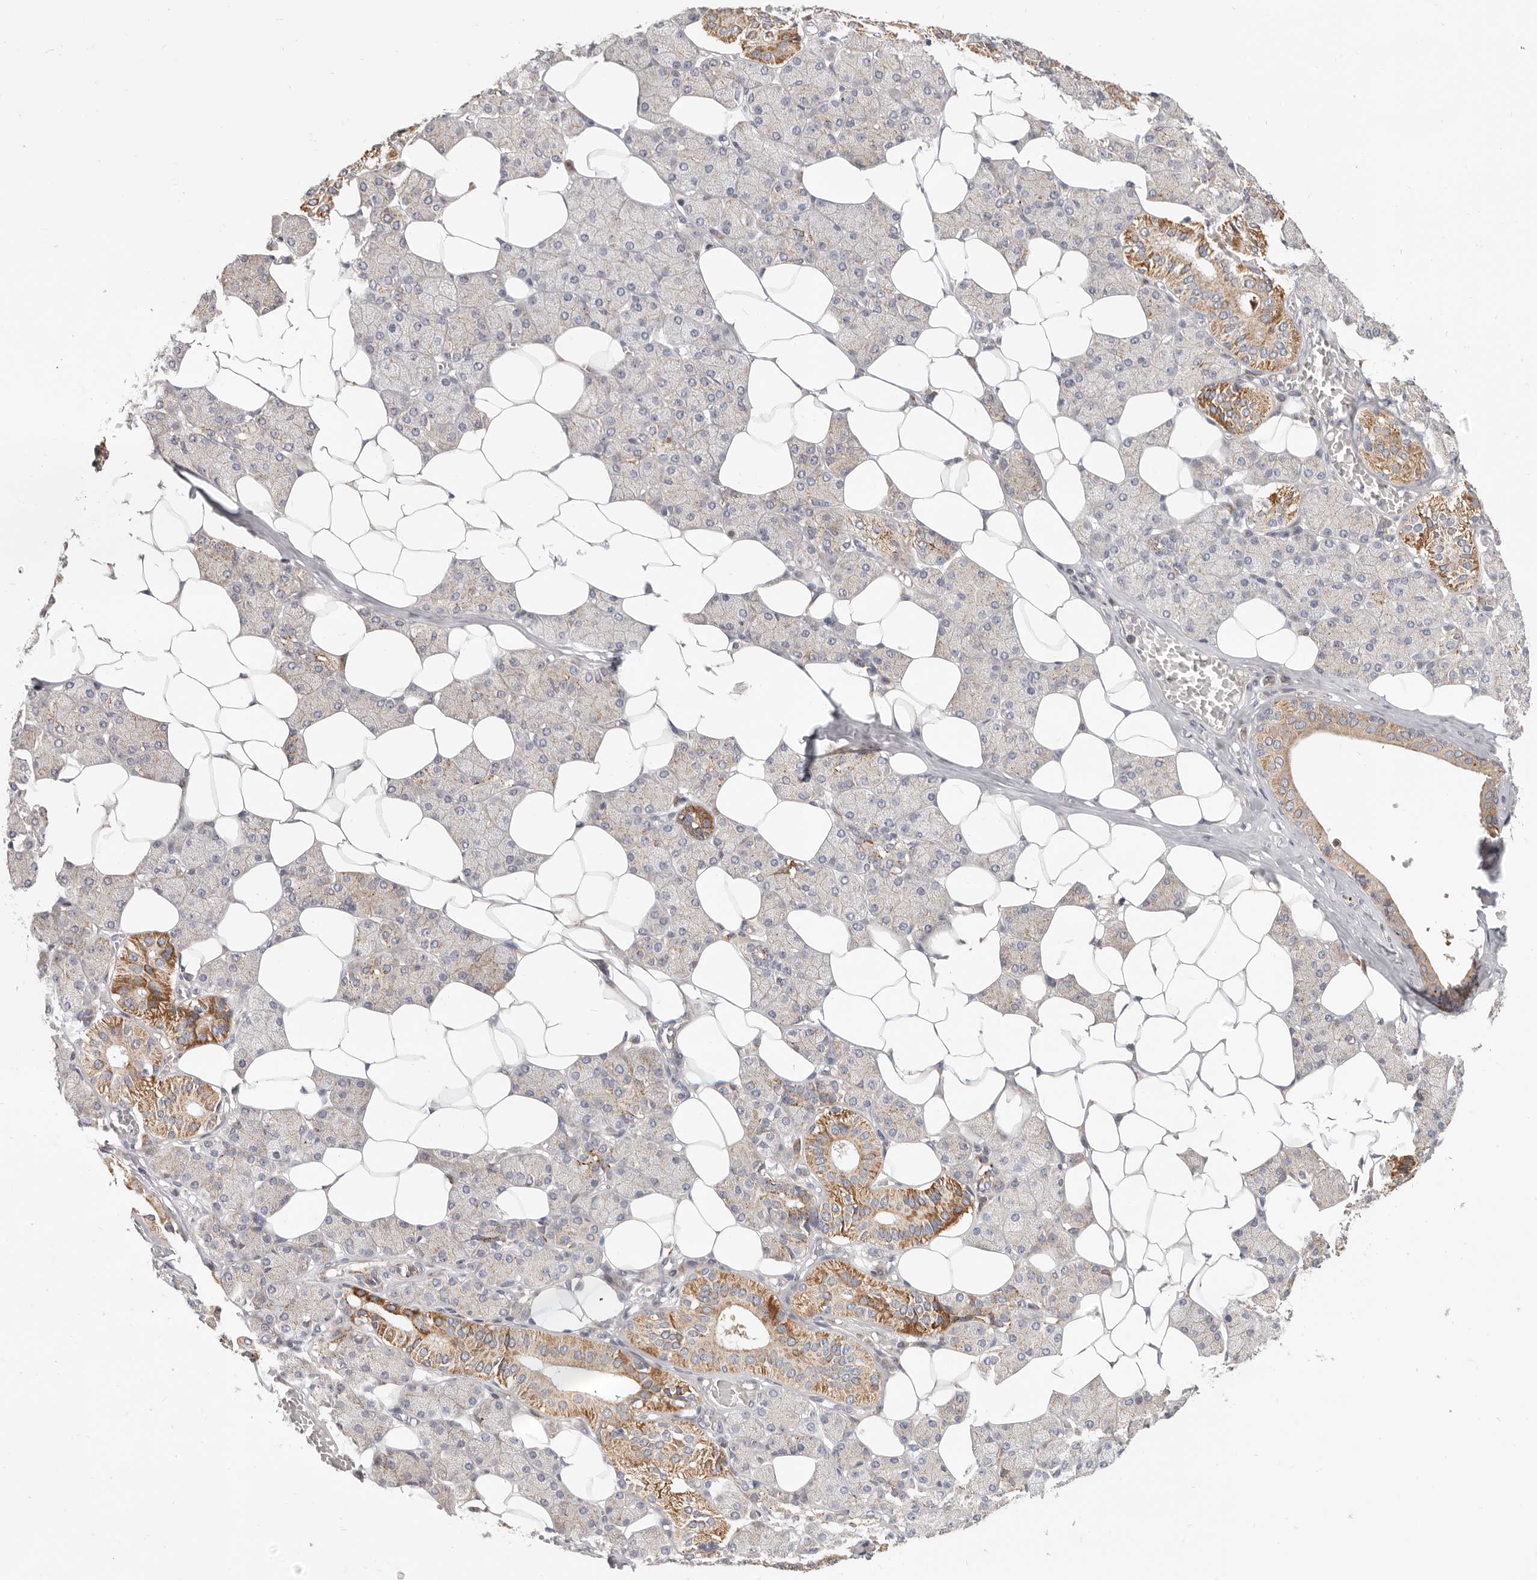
{"staining": {"intensity": "moderate", "quantity": "25%-75%", "location": "cytoplasmic/membranous"}, "tissue": "salivary gland", "cell_type": "Glandular cells", "image_type": "normal", "snomed": [{"axis": "morphology", "description": "Normal tissue, NOS"}, {"axis": "topography", "description": "Salivary gland"}], "caption": "About 25%-75% of glandular cells in benign human salivary gland show moderate cytoplasmic/membranous protein staining as visualized by brown immunohistochemical staining.", "gene": "TOR3A", "patient": {"sex": "female", "age": 33}}